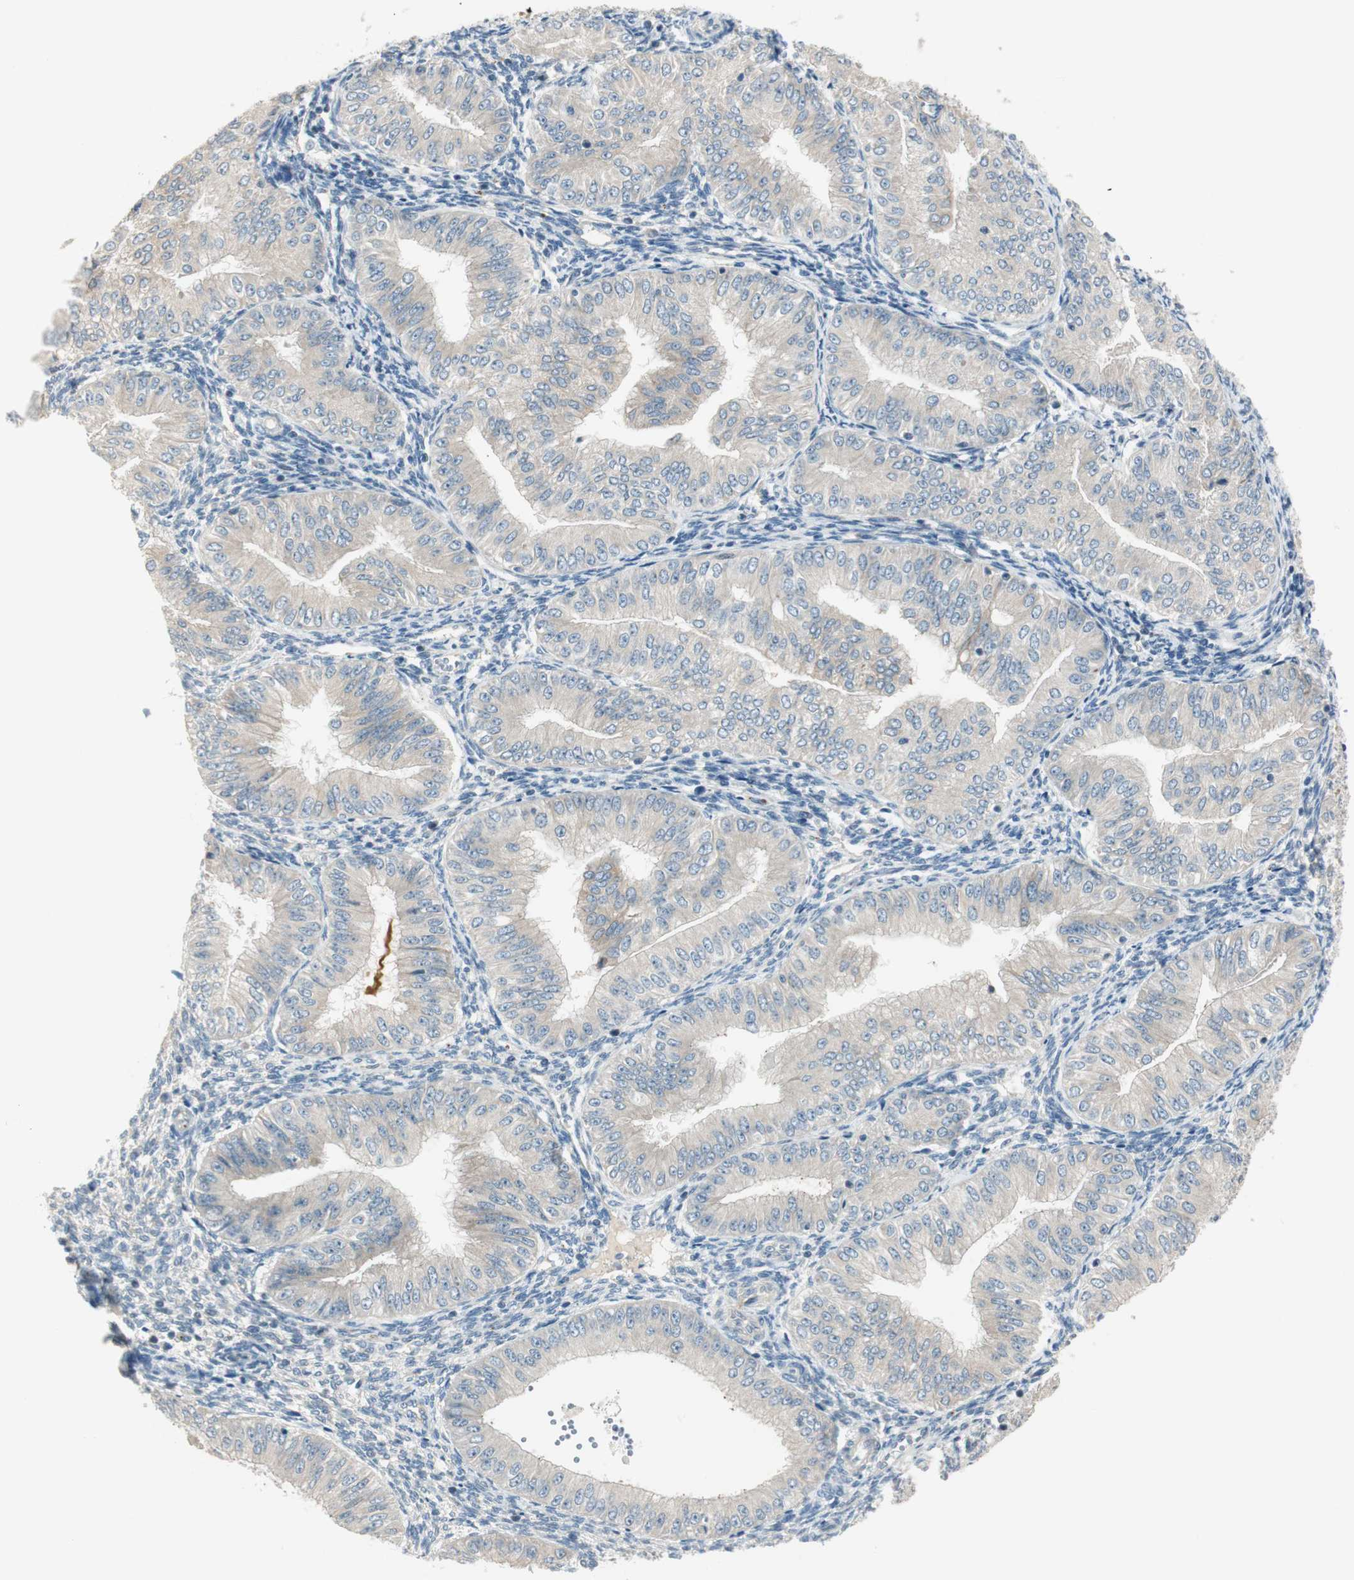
{"staining": {"intensity": "weak", "quantity": "25%-75%", "location": "cytoplasmic/membranous"}, "tissue": "endometrial cancer", "cell_type": "Tumor cells", "image_type": "cancer", "snomed": [{"axis": "morphology", "description": "Normal tissue, NOS"}, {"axis": "morphology", "description": "Adenocarcinoma, NOS"}, {"axis": "topography", "description": "Endometrium"}], "caption": "A micrograph showing weak cytoplasmic/membranous staining in about 25%-75% of tumor cells in endometrial cancer (adenocarcinoma), as visualized by brown immunohistochemical staining.", "gene": "PCDHB15", "patient": {"sex": "female", "age": 53}}